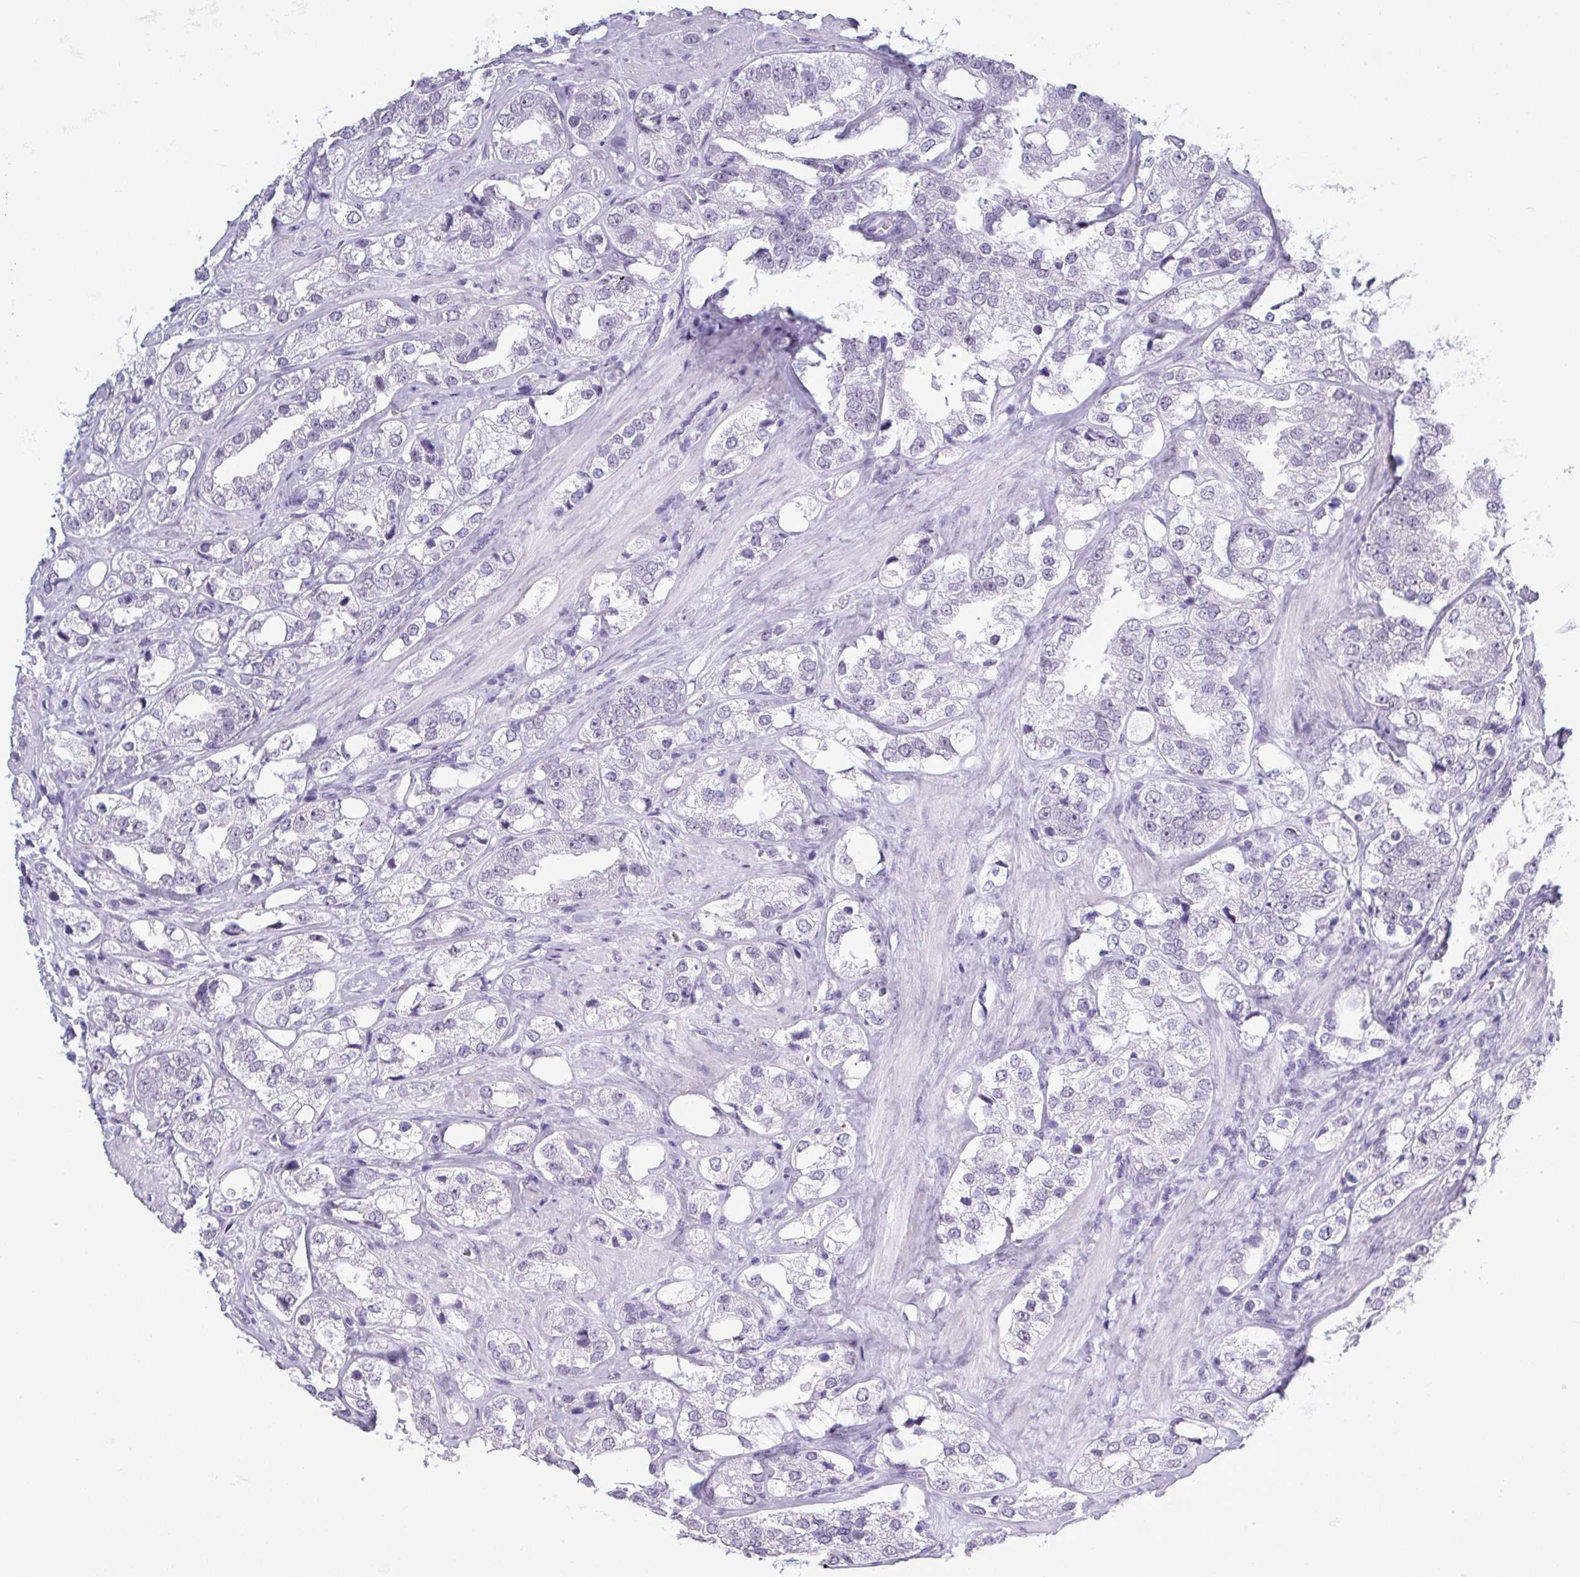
{"staining": {"intensity": "negative", "quantity": "none", "location": "none"}, "tissue": "prostate cancer", "cell_type": "Tumor cells", "image_type": "cancer", "snomed": [{"axis": "morphology", "description": "Adenocarcinoma, NOS"}, {"axis": "topography", "description": "Prostate"}], "caption": "Tumor cells show no significant protein staining in prostate cancer. (DAB immunohistochemistry with hematoxylin counter stain).", "gene": "SRGAP1", "patient": {"sex": "male", "age": 79}}